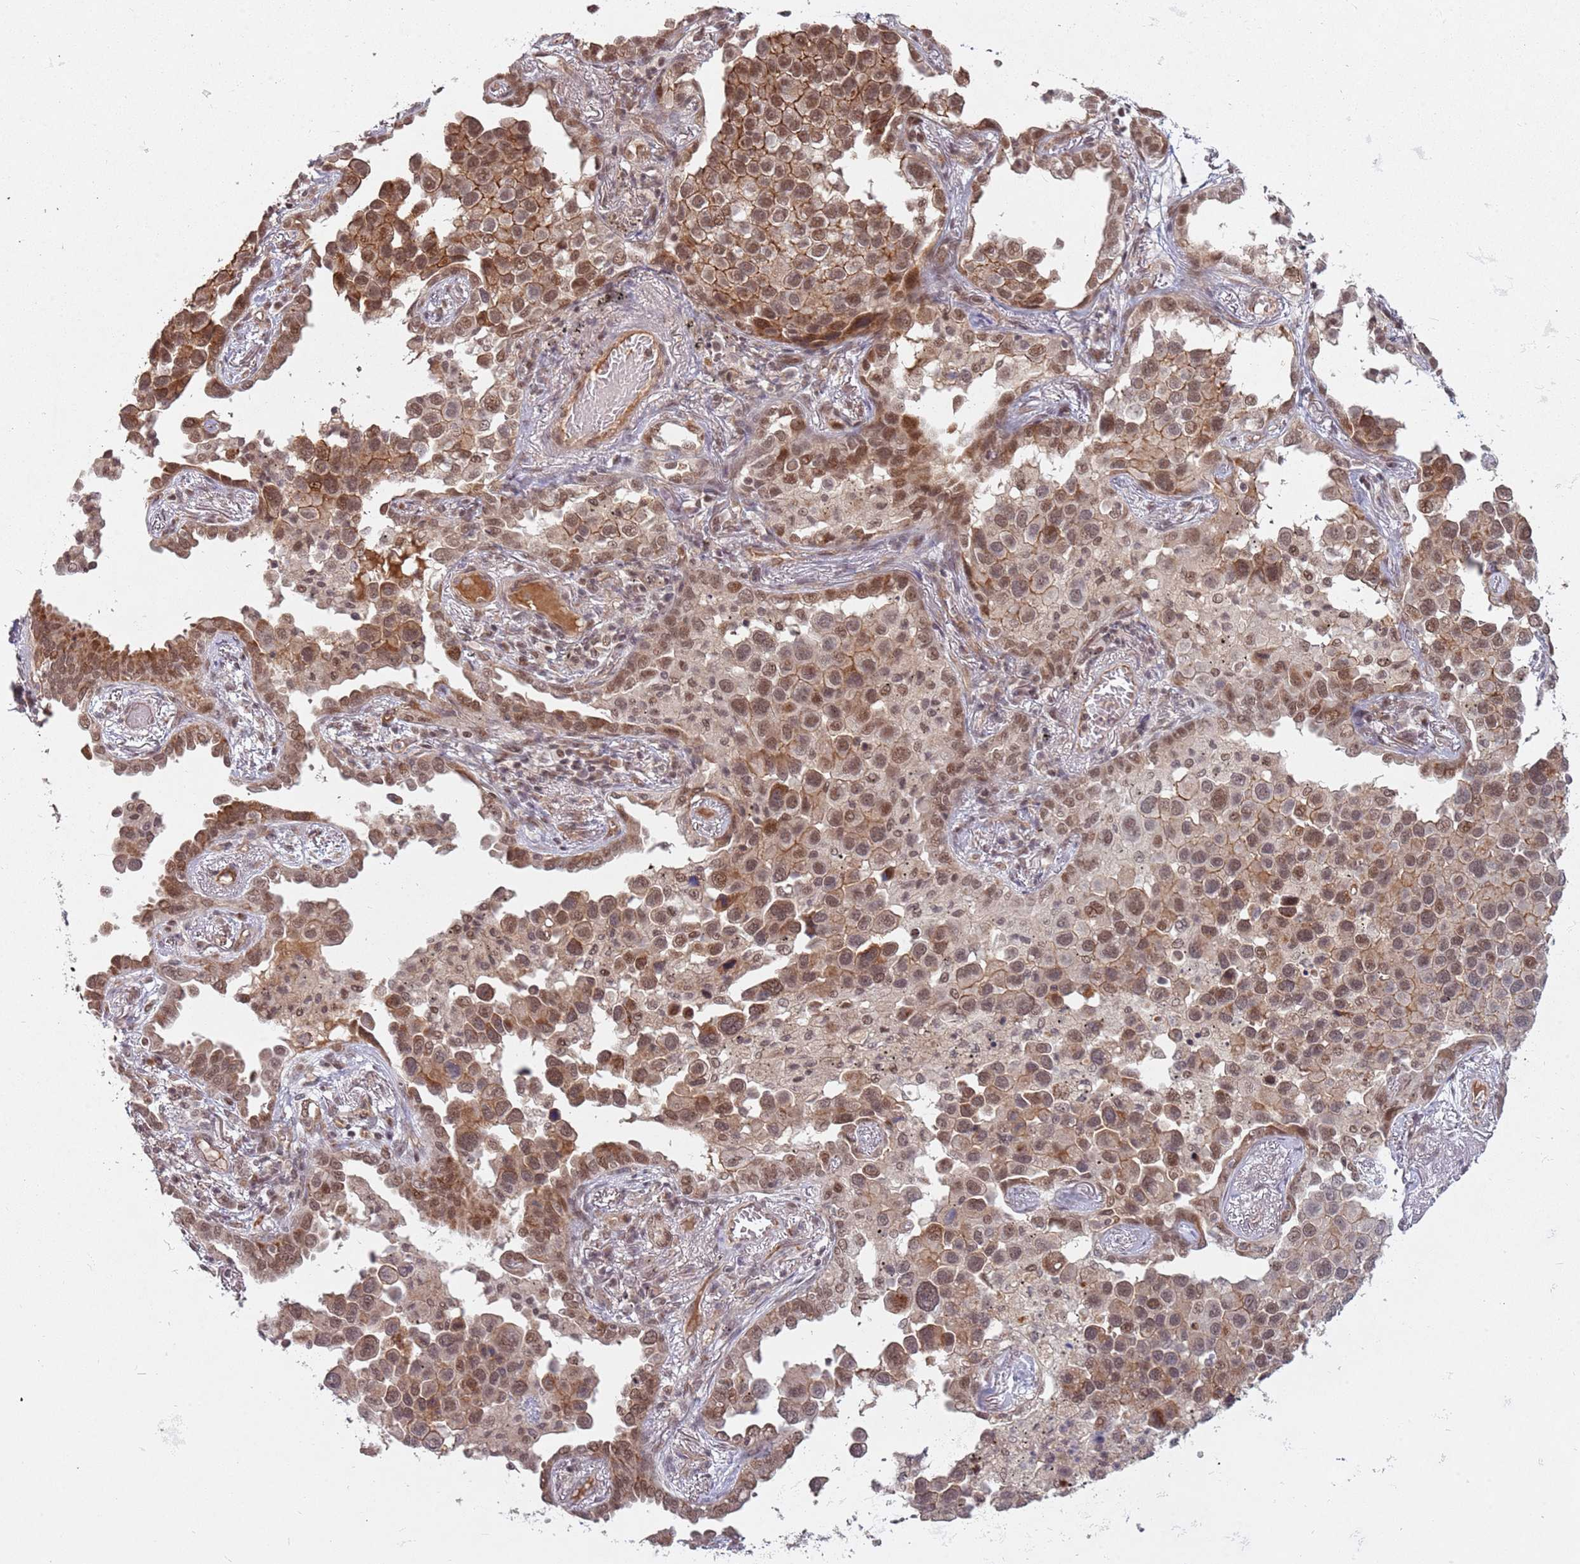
{"staining": {"intensity": "moderate", "quantity": ">75%", "location": "cytoplasmic/membranous,nuclear"}, "tissue": "lung cancer", "cell_type": "Tumor cells", "image_type": "cancer", "snomed": [{"axis": "morphology", "description": "Adenocarcinoma, NOS"}, {"axis": "topography", "description": "Lung"}], "caption": "Protein expression analysis of human lung cancer reveals moderate cytoplasmic/membranous and nuclear expression in approximately >75% of tumor cells. (IHC, brightfield microscopy, high magnification).", "gene": "SUDS3", "patient": {"sex": "male", "age": 67}}